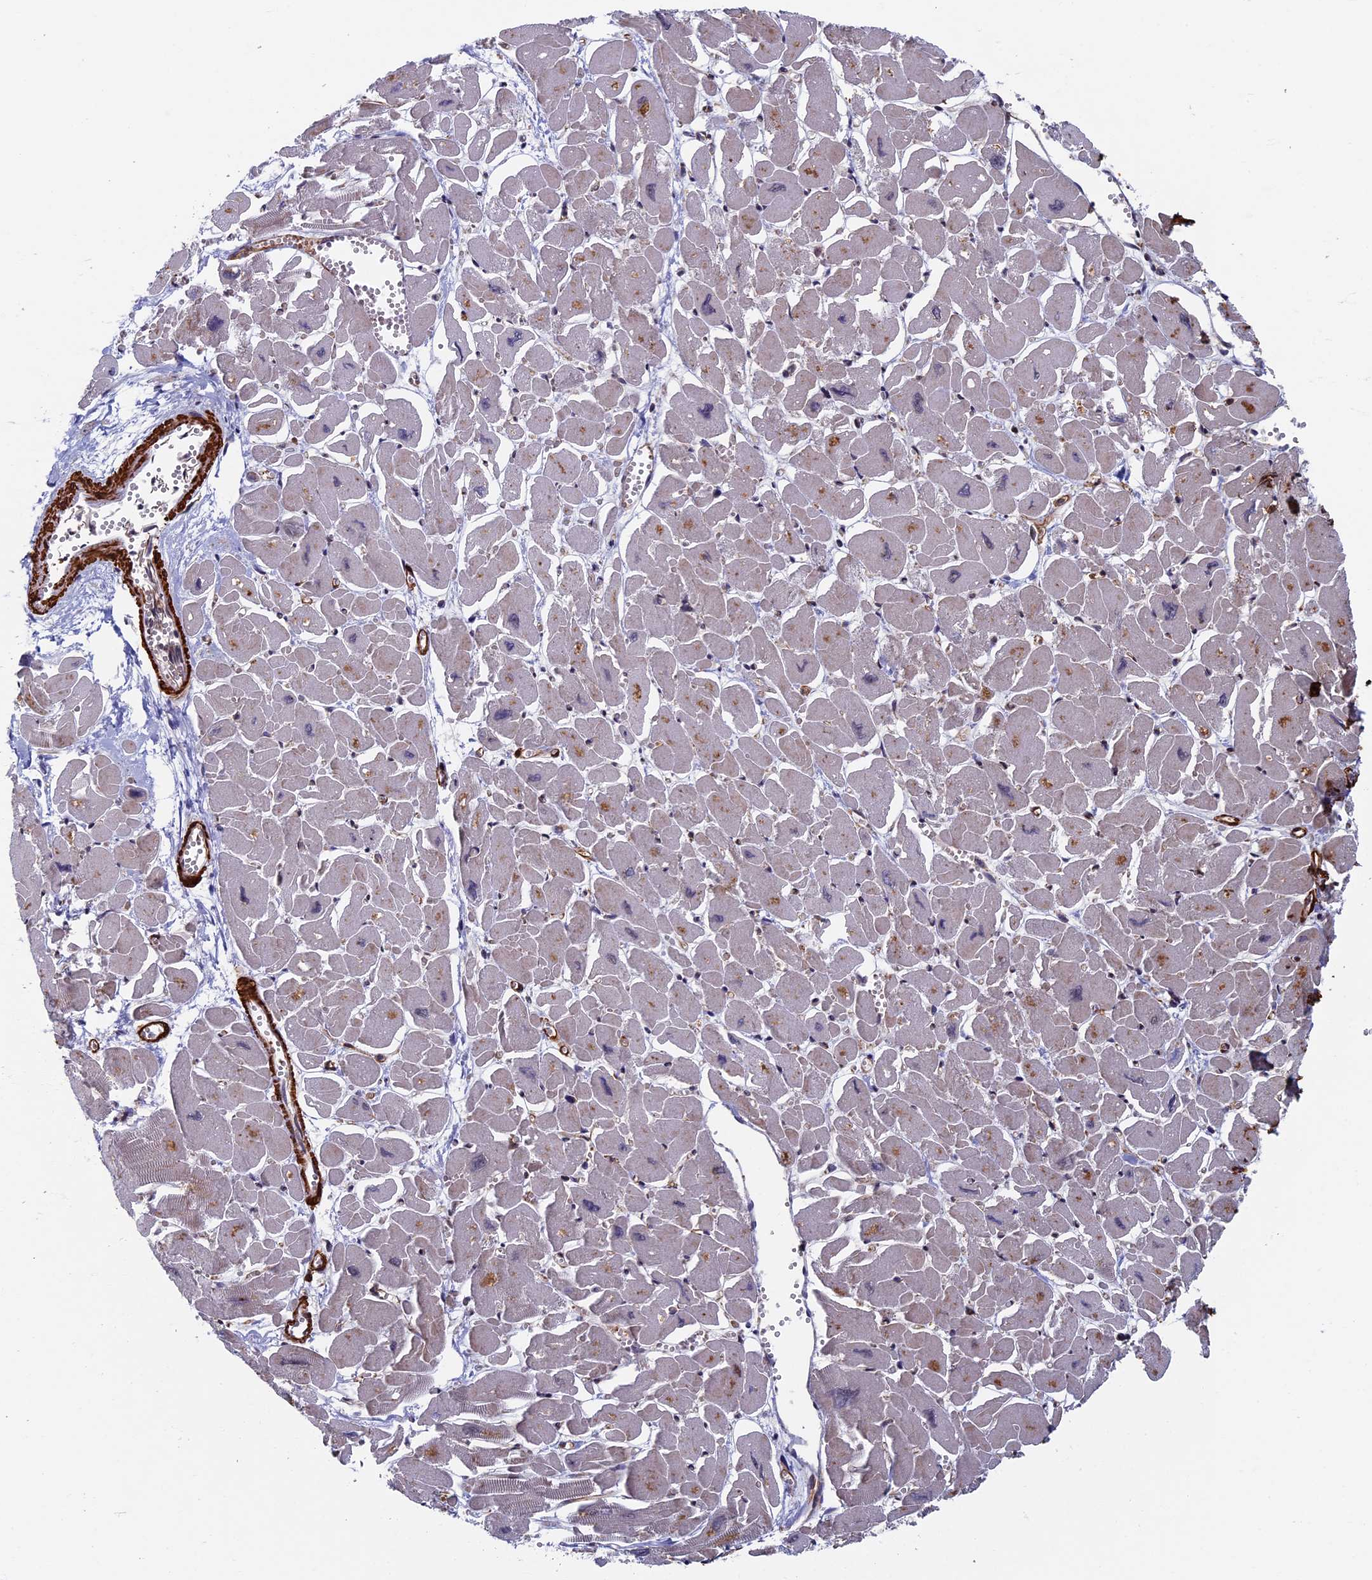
{"staining": {"intensity": "moderate", "quantity": "25%-75%", "location": "cytoplasmic/membranous"}, "tissue": "heart muscle", "cell_type": "Cardiomyocytes", "image_type": "normal", "snomed": [{"axis": "morphology", "description": "Normal tissue, NOS"}, {"axis": "topography", "description": "Heart"}], "caption": "An immunohistochemistry (IHC) micrograph of benign tissue is shown. Protein staining in brown shows moderate cytoplasmic/membranous positivity in heart muscle within cardiomyocytes. Nuclei are stained in blue.", "gene": "CTDP1", "patient": {"sex": "male", "age": 54}}